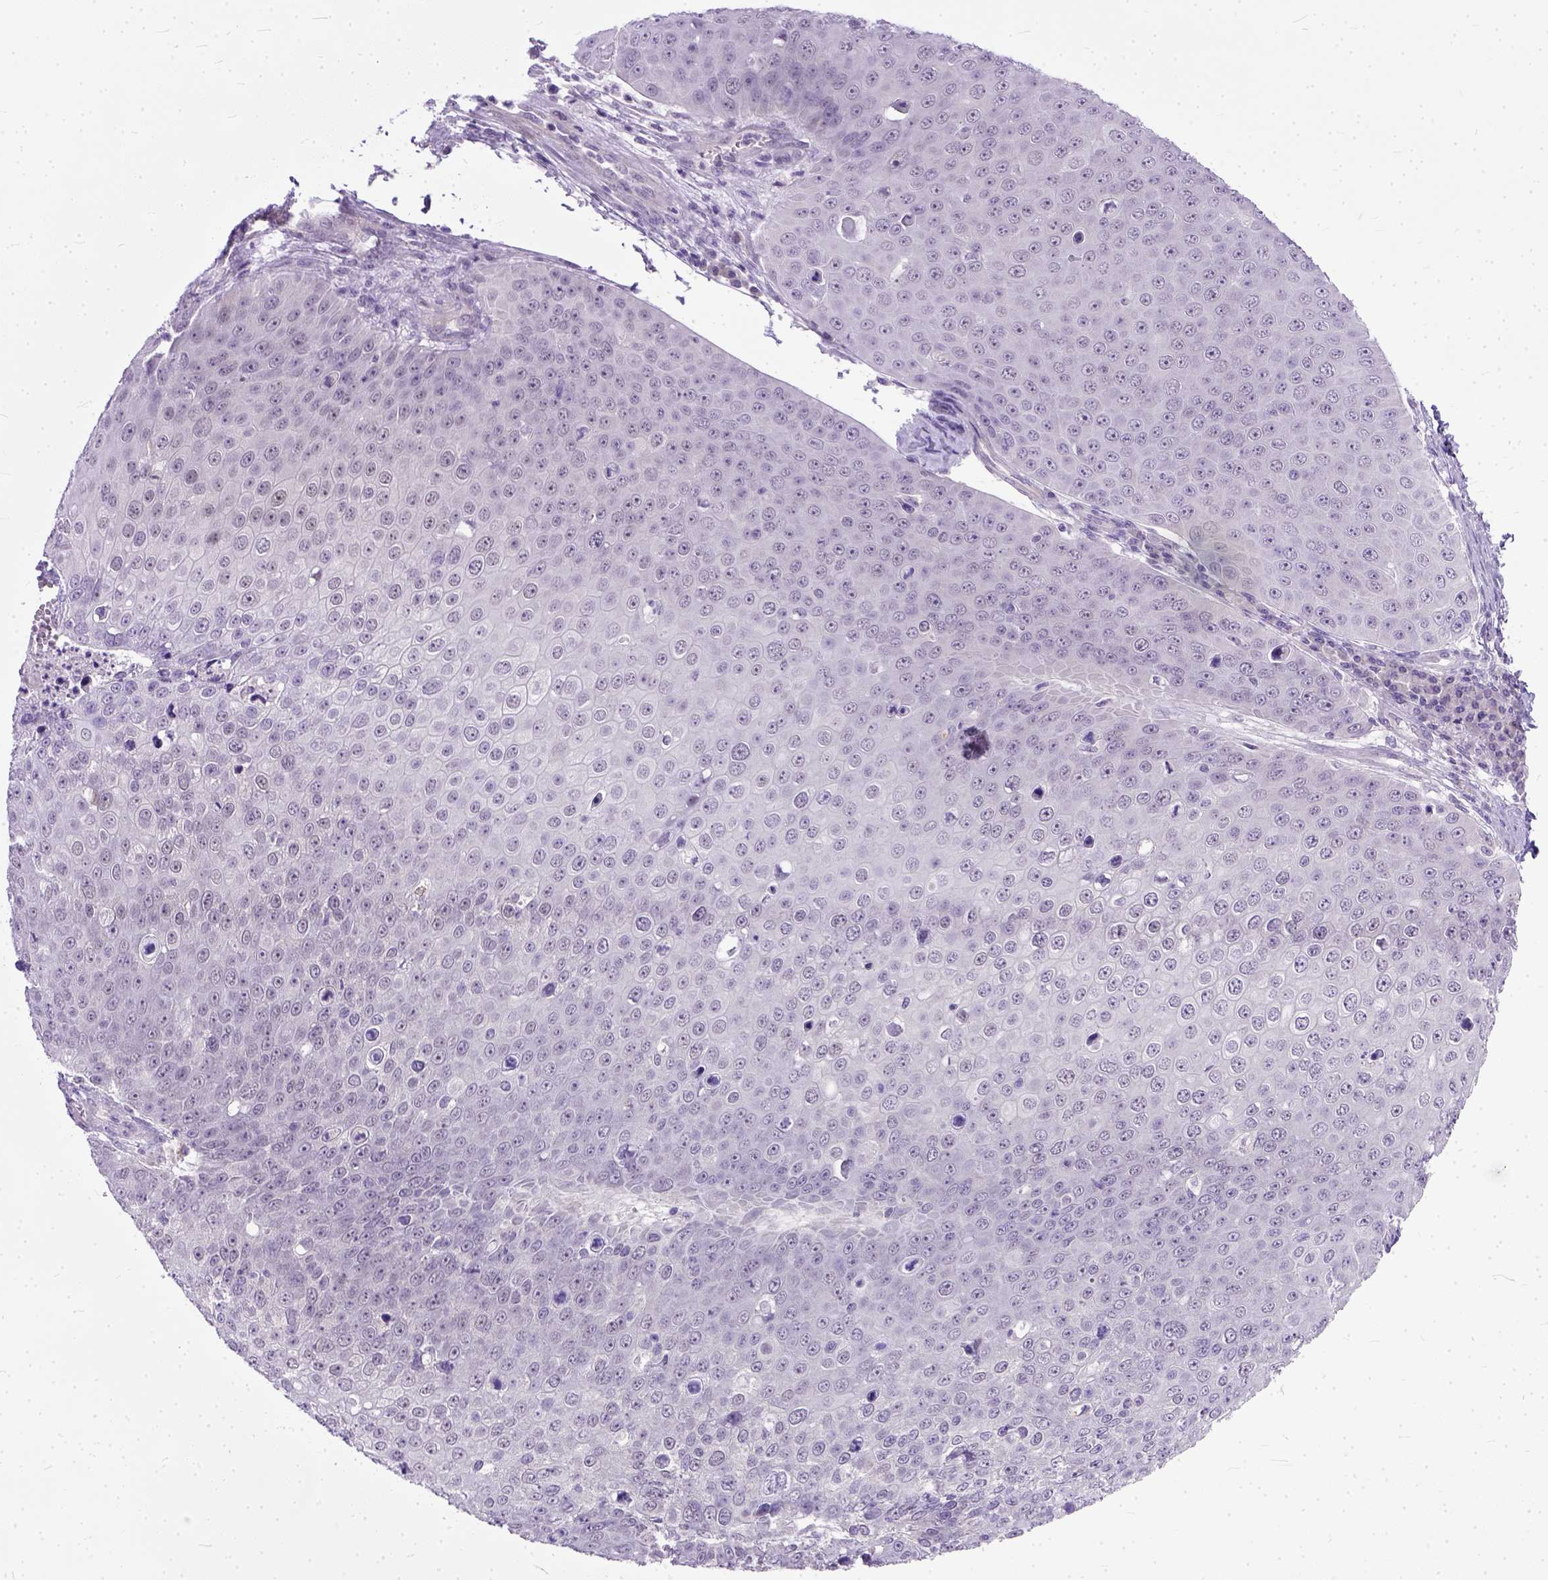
{"staining": {"intensity": "negative", "quantity": "none", "location": "none"}, "tissue": "skin cancer", "cell_type": "Tumor cells", "image_type": "cancer", "snomed": [{"axis": "morphology", "description": "Squamous cell carcinoma, NOS"}, {"axis": "topography", "description": "Skin"}], "caption": "Tumor cells show no significant protein positivity in skin squamous cell carcinoma. Brightfield microscopy of immunohistochemistry stained with DAB (brown) and hematoxylin (blue), captured at high magnification.", "gene": "TCEAL7", "patient": {"sex": "male", "age": 71}}